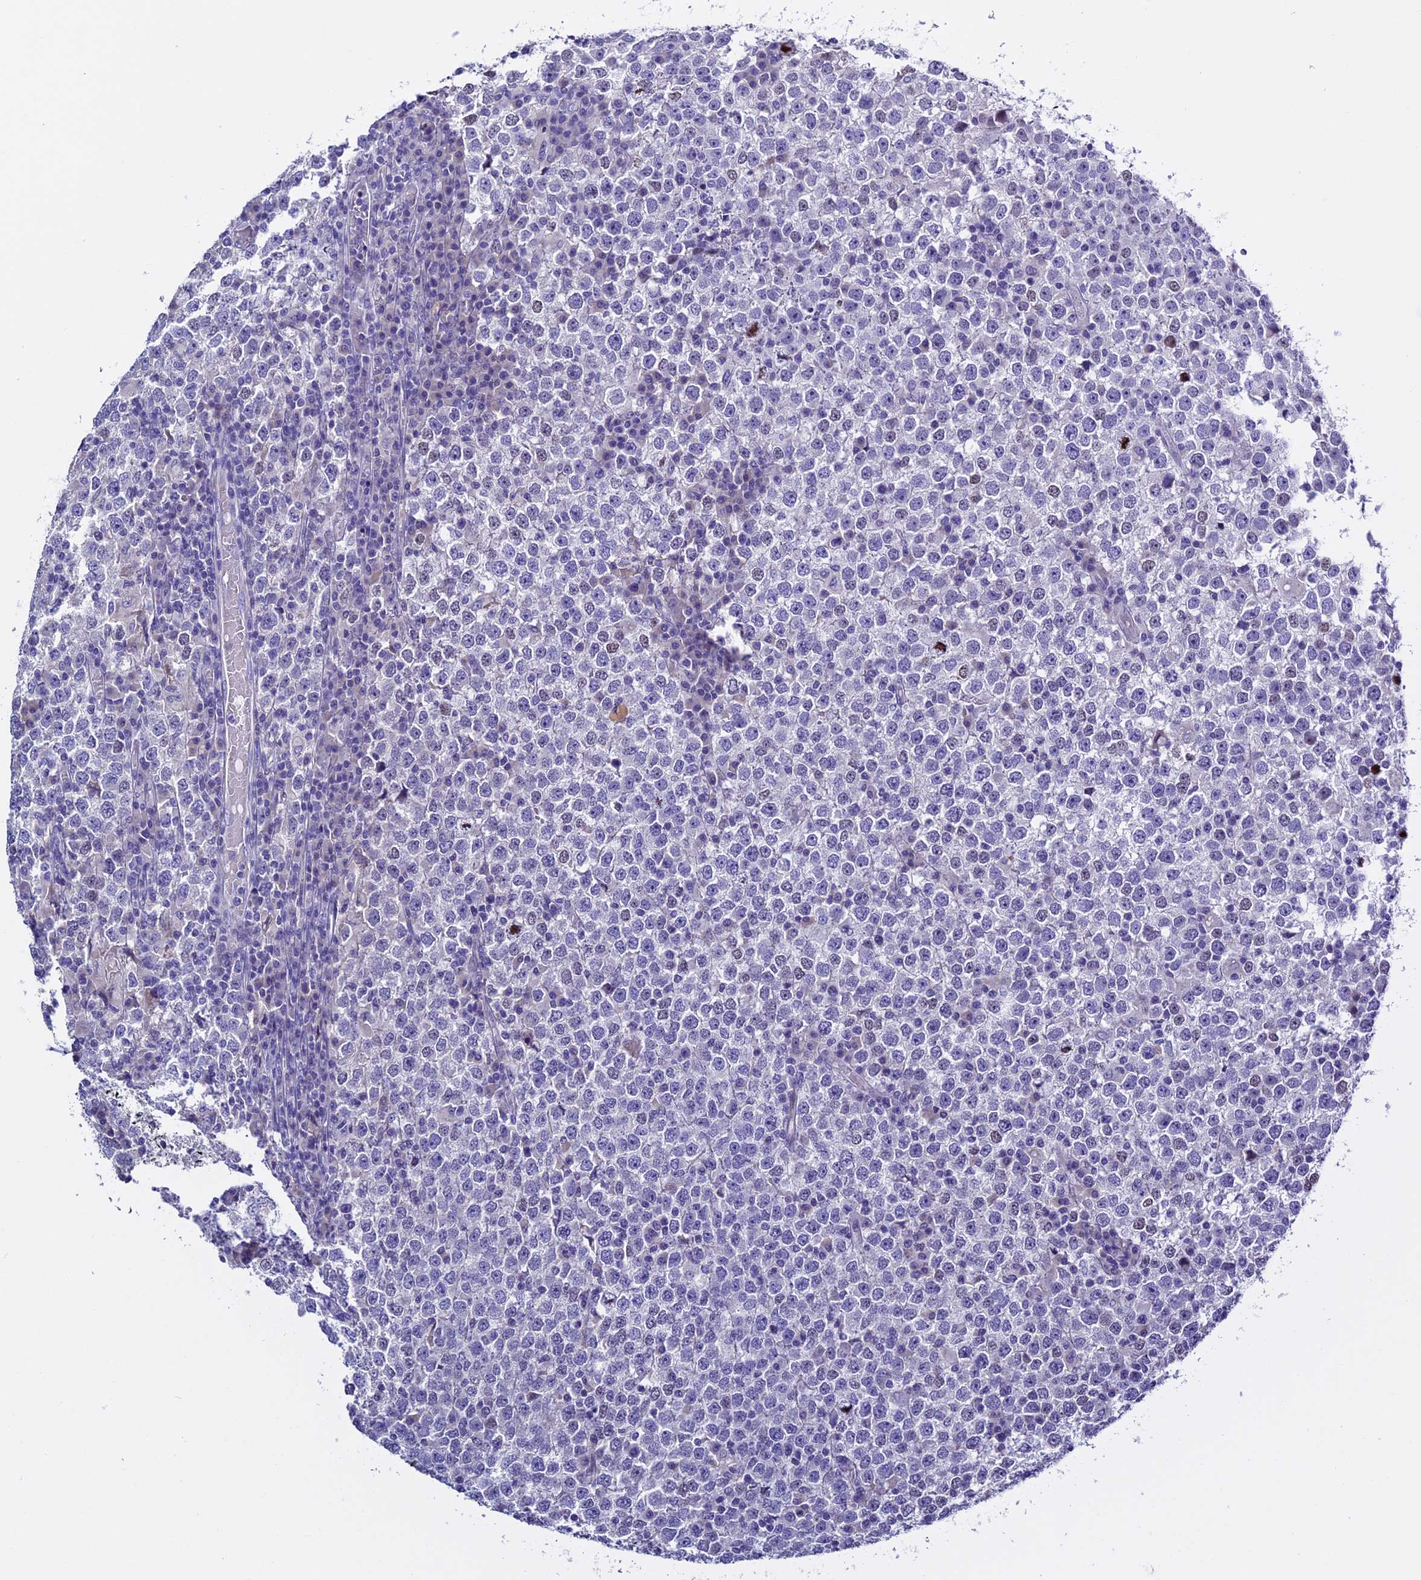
{"staining": {"intensity": "negative", "quantity": "none", "location": "none"}, "tissue": "testis cancer", "cell_type": "Tumor cells", "image_type": "cancer", "snomed": [{"axis": "morphology", "description": "Seminoma, NOS"}, {"axis": "topography", "description": "Testis"}], "caption": "An immunohistochemistry histopathology image of seminoma (testis) is shown. There is no staining in tumor cells of seminoma (testis). (DAB immunohistochemistry, high magnification).", "gene": "RTTN", "patient": {"sex": "male", "age": 65}}